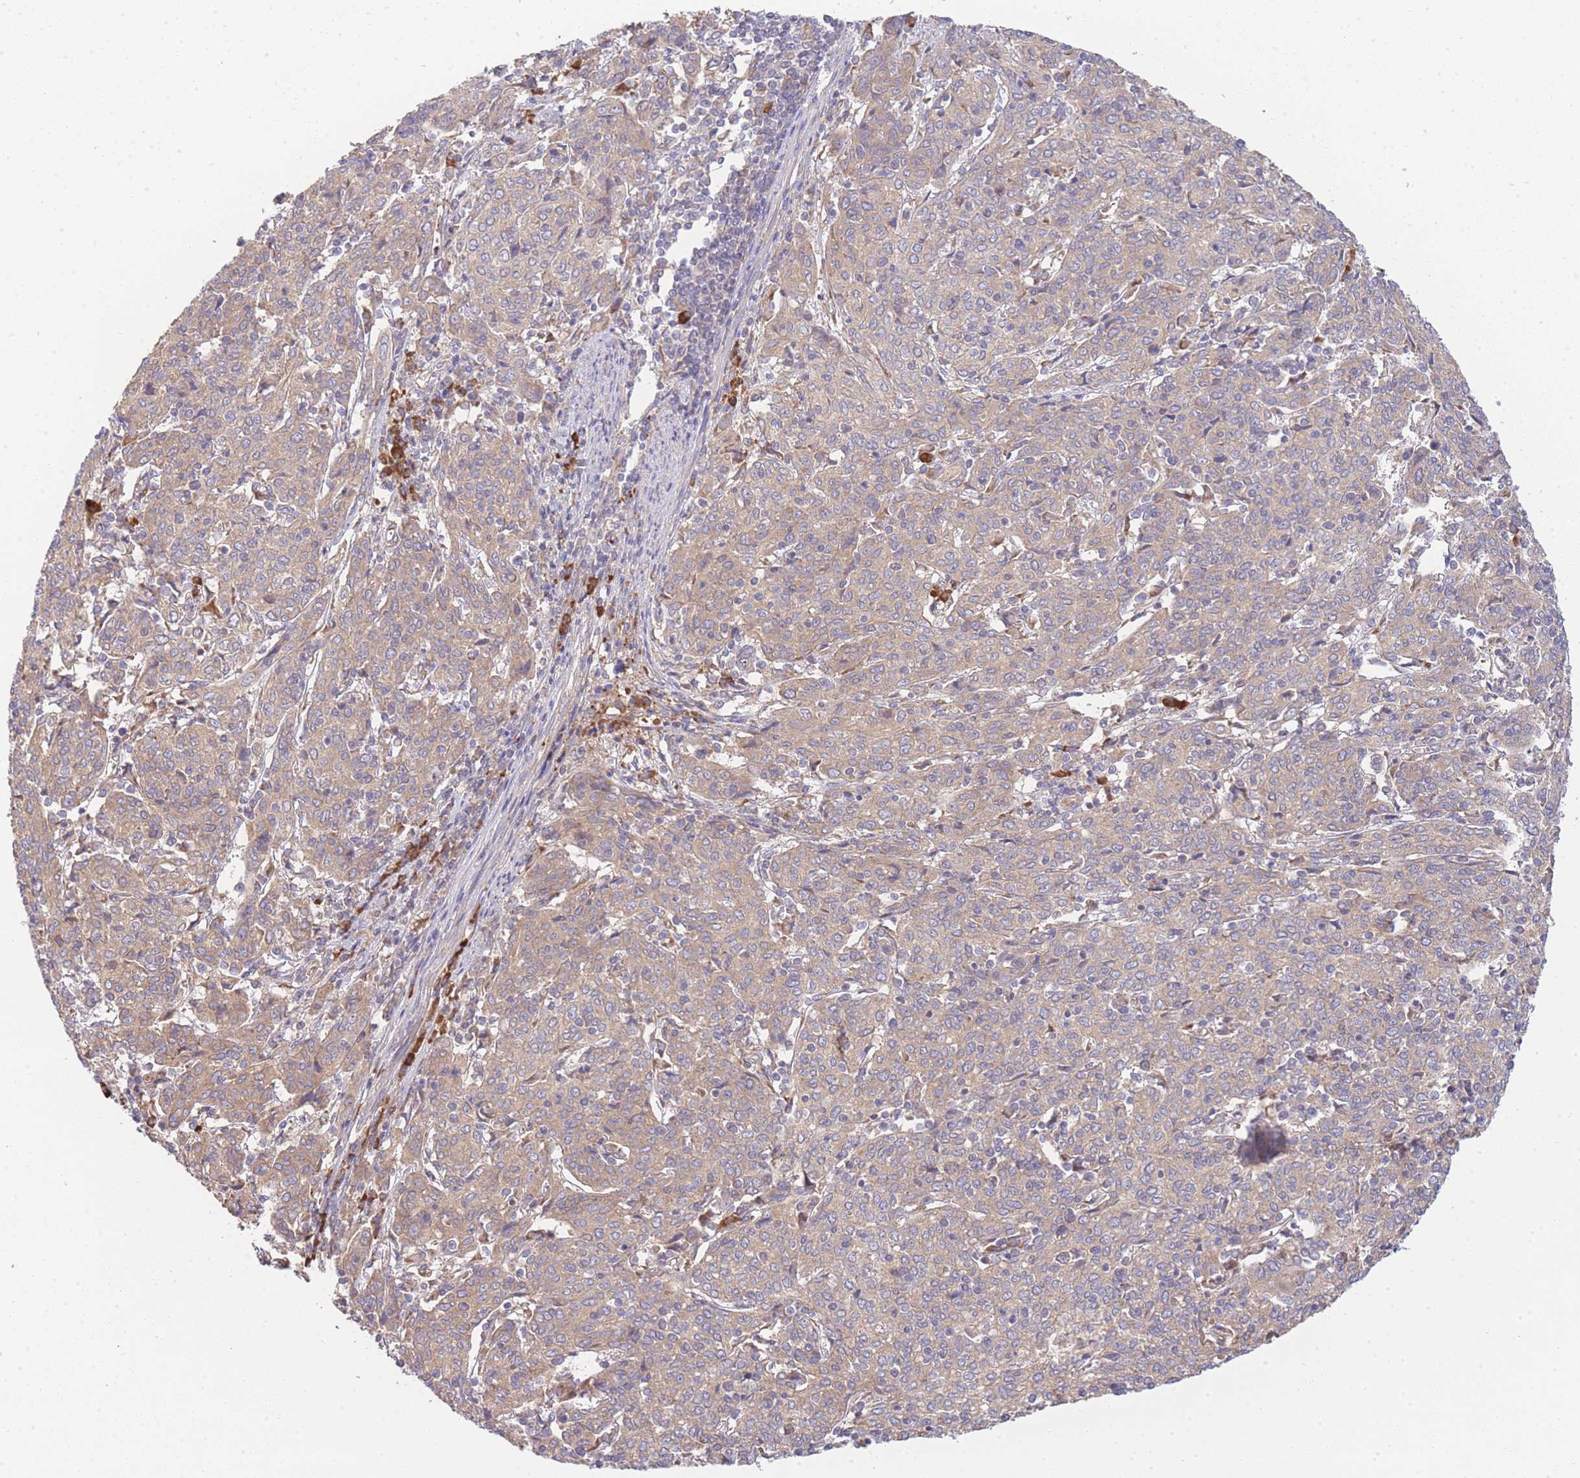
{"staining": {"intensity": "moderate", "quantity": ">75%", "location": "cytoplasmic/membranous"}, "tissue": "cervical cancer", "cell_type": "Tumor cells", "image_type": "cancer", "snomed": [{"axis": "morphology", "description": "Squamous cell carcinoma, NOS"}, {"axis": "topography", "description": "Cervix"}], "caption": "Squamous cell carcinoma (cervical) stained with a protein marker exhibits moderate staining in tumor cells.", "gene": "BEX1", "patient": {"sex": "female", "age": 67}}